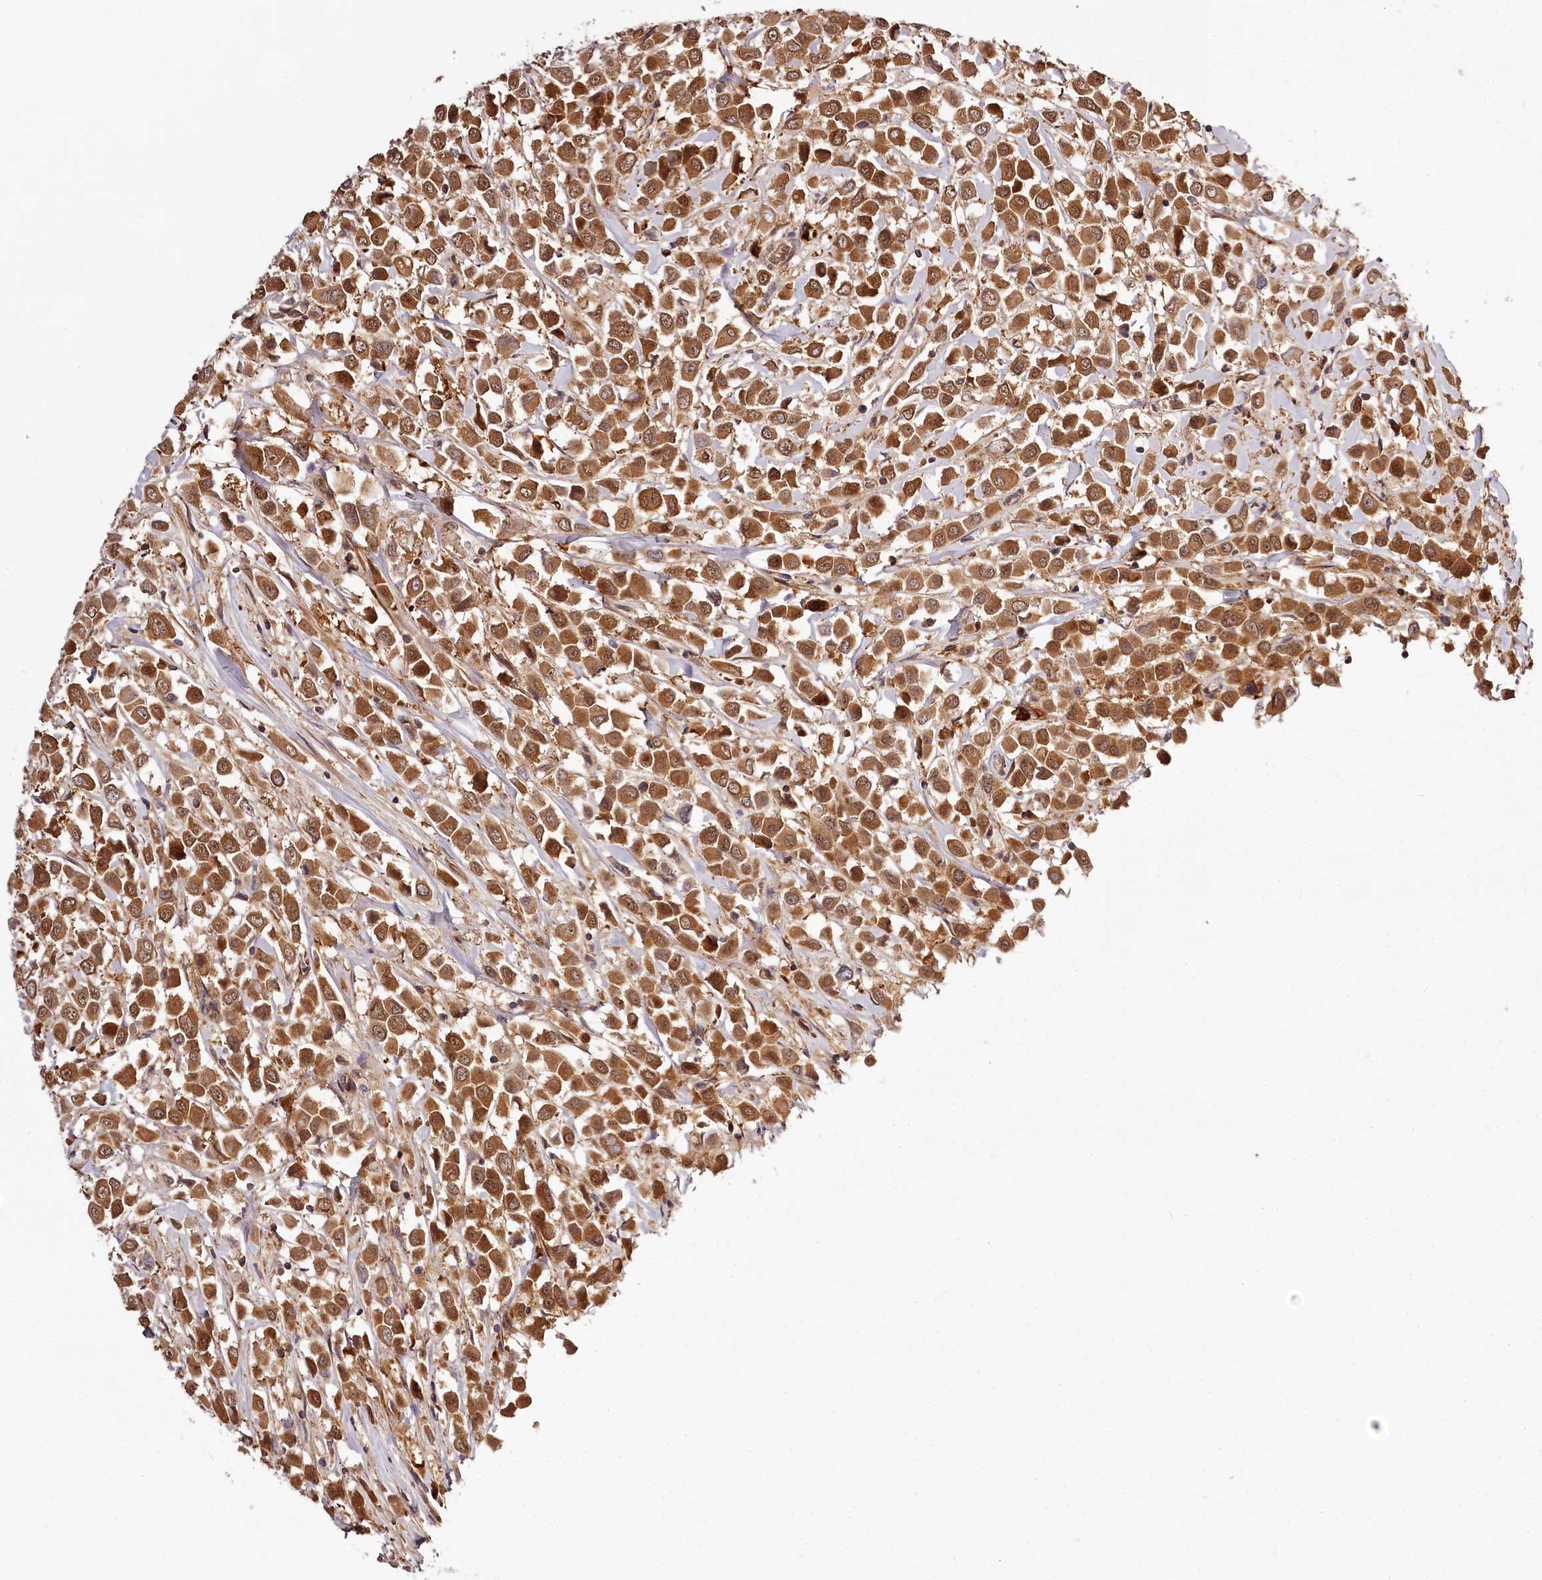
{"staining": {"intensity": "moderate", "quantity": ">75%", "location": "cytoplasmic/membranous"}, "tissue": "breast cancer", "cell_type": "Tumor cells", "image_type": "cancer", "snomed": [{"axis": "morphology", "description": "Duct carcinoma"}, {"axis": "topography", "description": "Breast"}], "caption": "Breast cancer stained for a protein (brown) reveals moderate cytoplasmic/membranous positive positivity in about >75% of tumor cells.", "gene": "TARS1", "patient": {"sex": "female", "age": 61}}